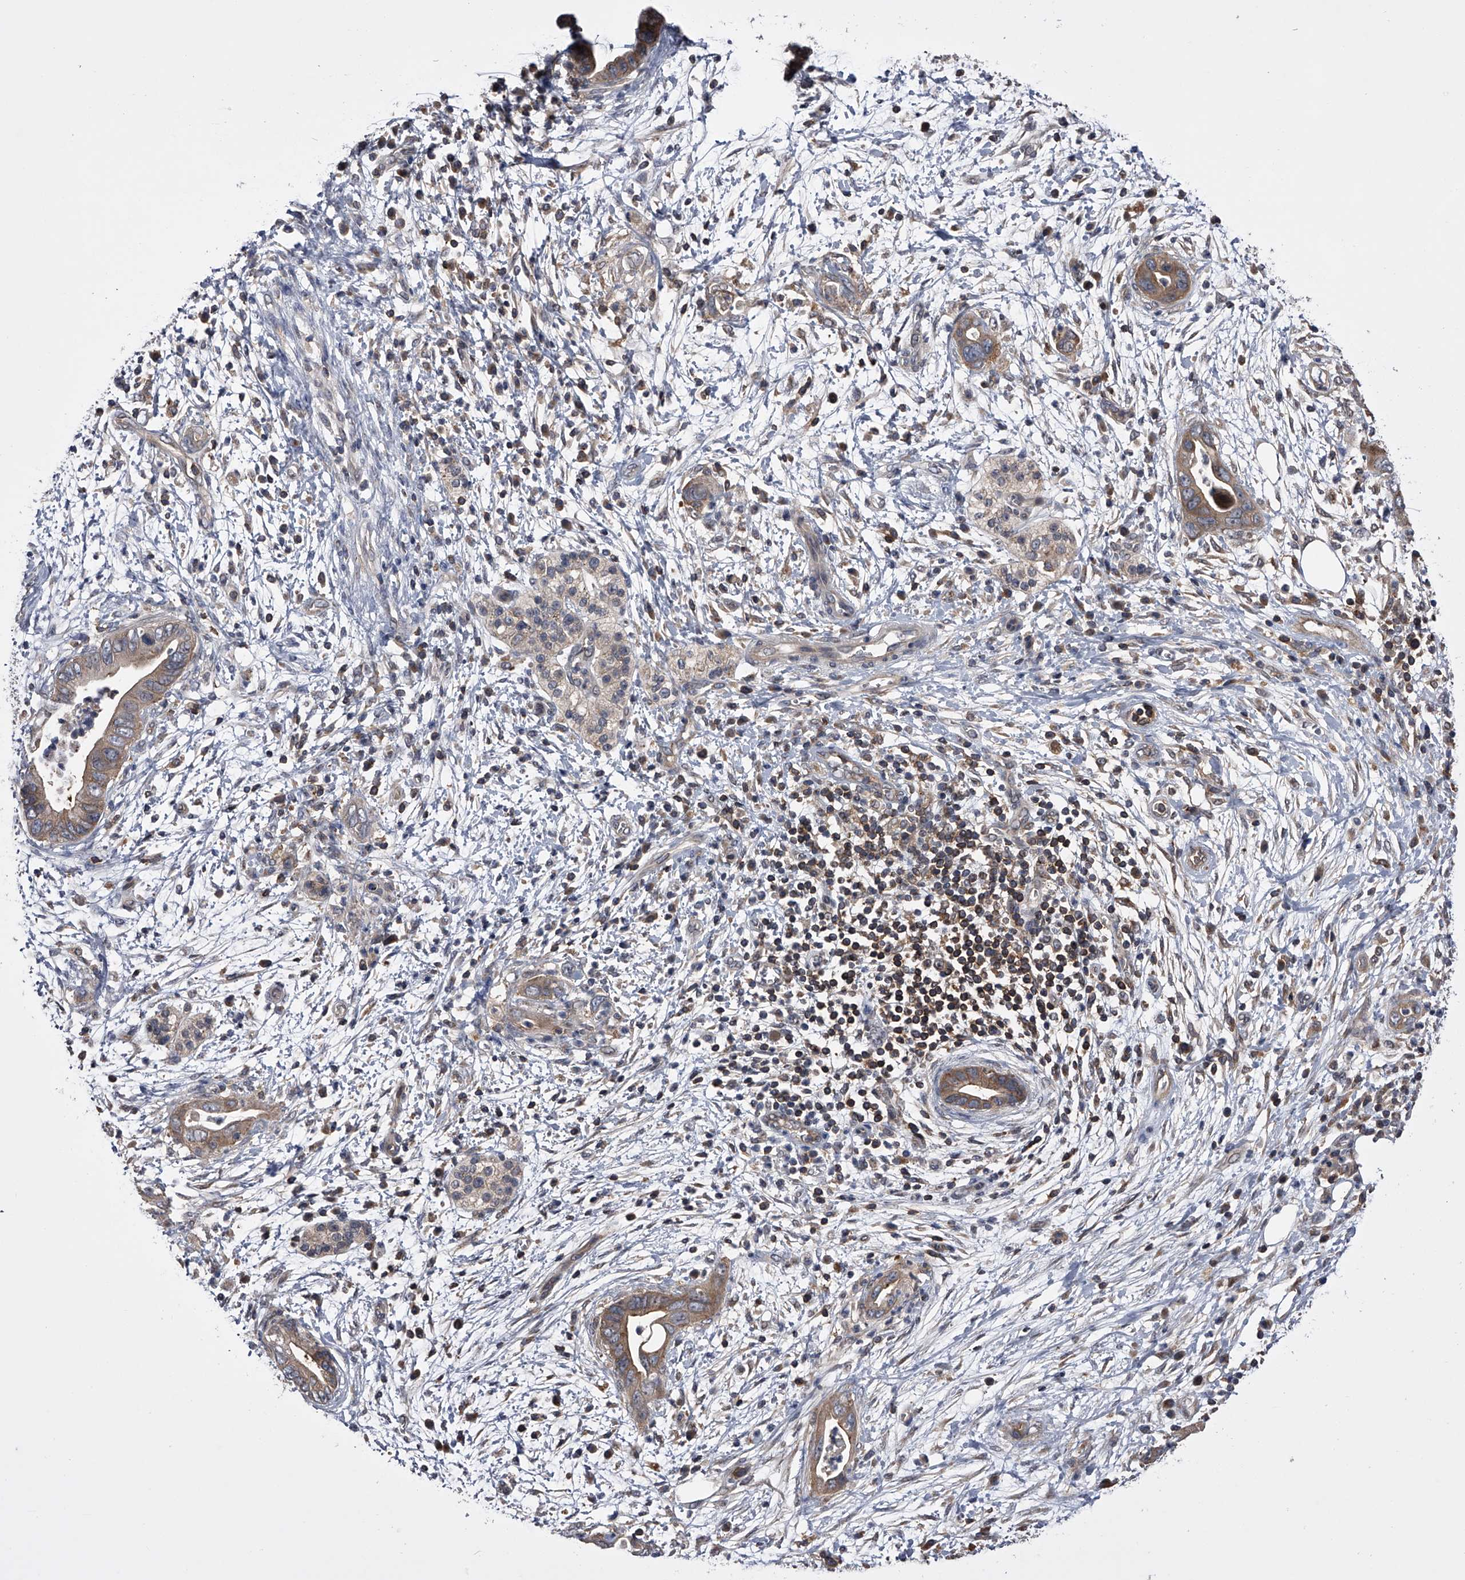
{"staining": {"intensity": "moderate", "quantity": ">75%", "location": "cytoplasmic/membranous"}, "tissue": "pancreatic cancer", "cell_type": "Tumor cells", "image_type": "cancer", "snomed": [{"axis": "morphology", "description": "Adenocarcinoma, NOS"}, {"axis": "topography", "description": "Pancreas"}], "caption": "Moderate cytoplasmic/membranous staining for a protein is present in approximately >75% of tumor cells of pancreatic cancer (adenocarcinoma) using immunohistochemistry (IHC).", "gene": "PAN3", "patient": {"sex": "male", "age": 75}}